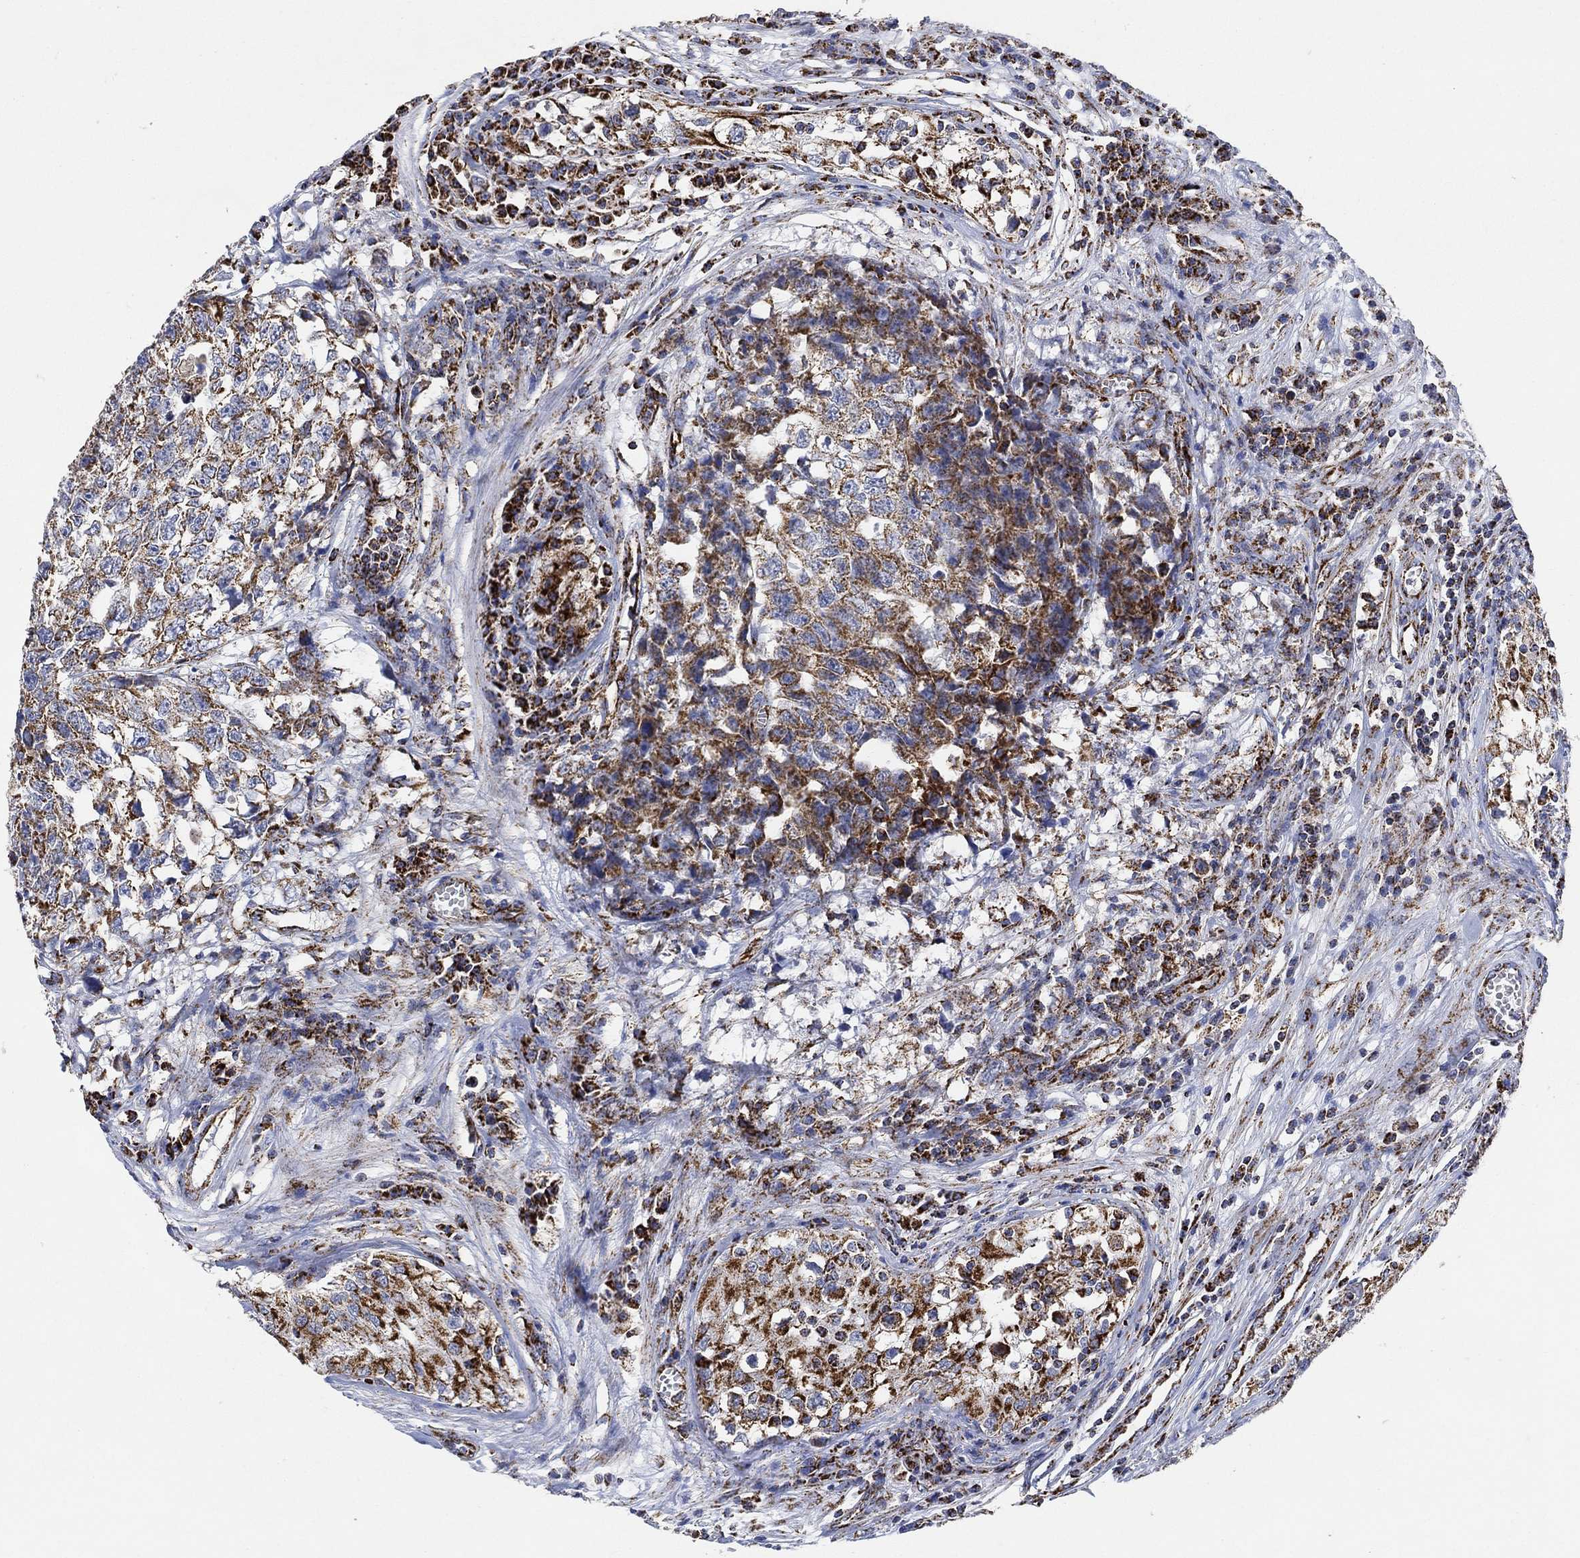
{"staining": {"intensity": "moderate", "quantity": "25%-75%", "location": "cytoplasmic/membranous"}, "tissue": "testis cancer", "cell_type": "Tumor cells", "image_type": "cancer", "snomed": [{"axis": "morphology", "description": "Seminoma, NOS"}, {"axis": "morphology", "description": "Carcinoma, Embryonal, NOS"}, {"axis": "topography", "description": "Testis"}], "caption": "Moderate cytoplasmic/membranous positivity is appreciated in about 25%-75% of tumor cells in testis seminoma. (Stains: DAB in brown, nuclei in blue, Microscopy: brightfield microscopy at high magnification).", "gene": "NDUFS3", "patient": {"sex": "male", "age": 22}}